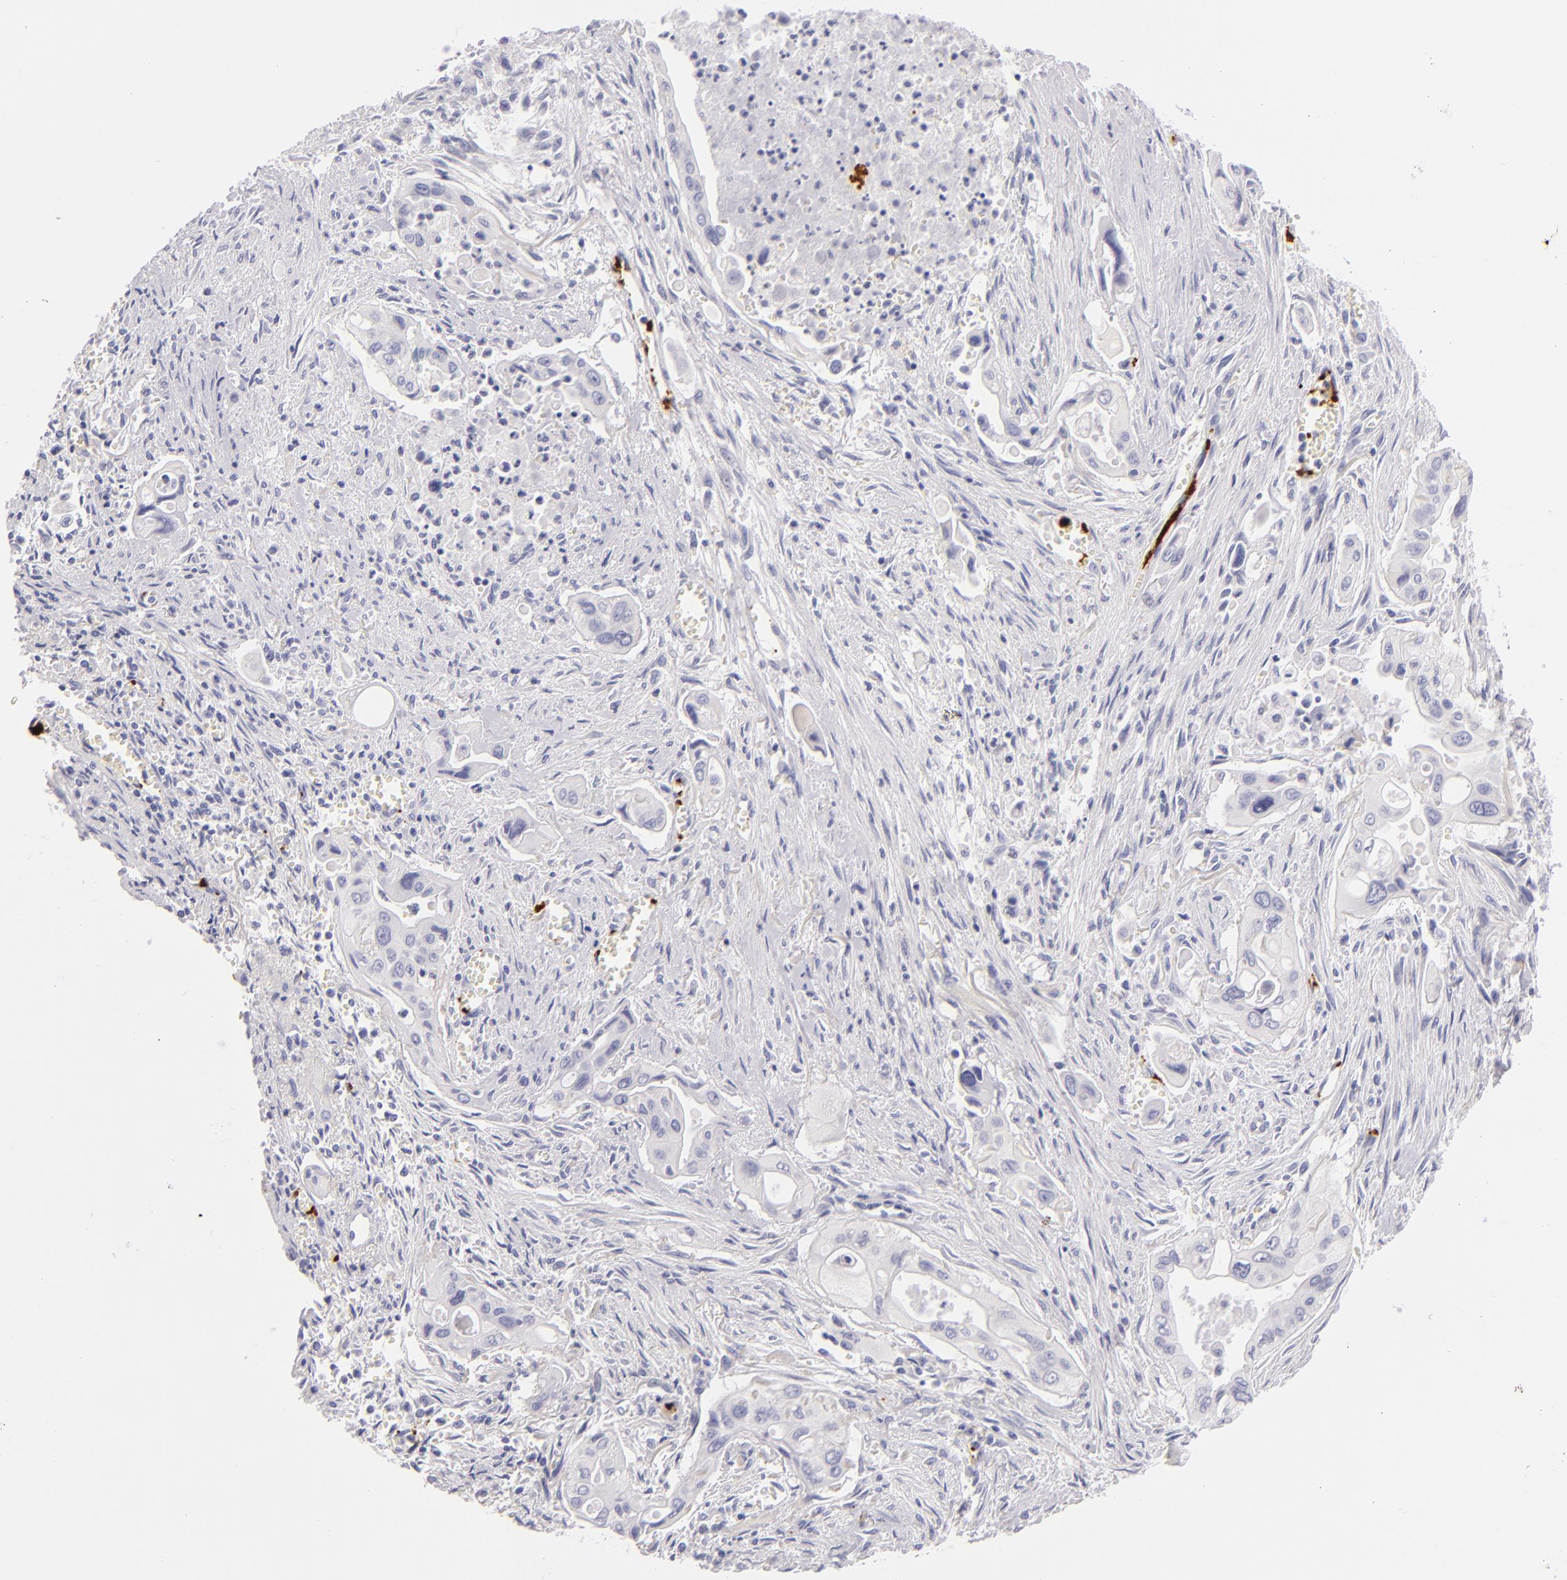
{"staining": {"intensity": "negative", "quantity": "none", "location": "none"}, "tissue": "pancreatic cancer", "cell_type": "Tumor cells", "image_type": "cancer", "snomed": [{"axis": "morphology", "description": "Adenocarcinoma, NOS"}, {"axis": "topography", "description": "Pancreas"}], "caption": "Human pancreatic cancer stained for a protein using IHC shows no staining in tumor cells.", "gene": "GP1BA", "patient": {"sex": "male", "age": 77}}